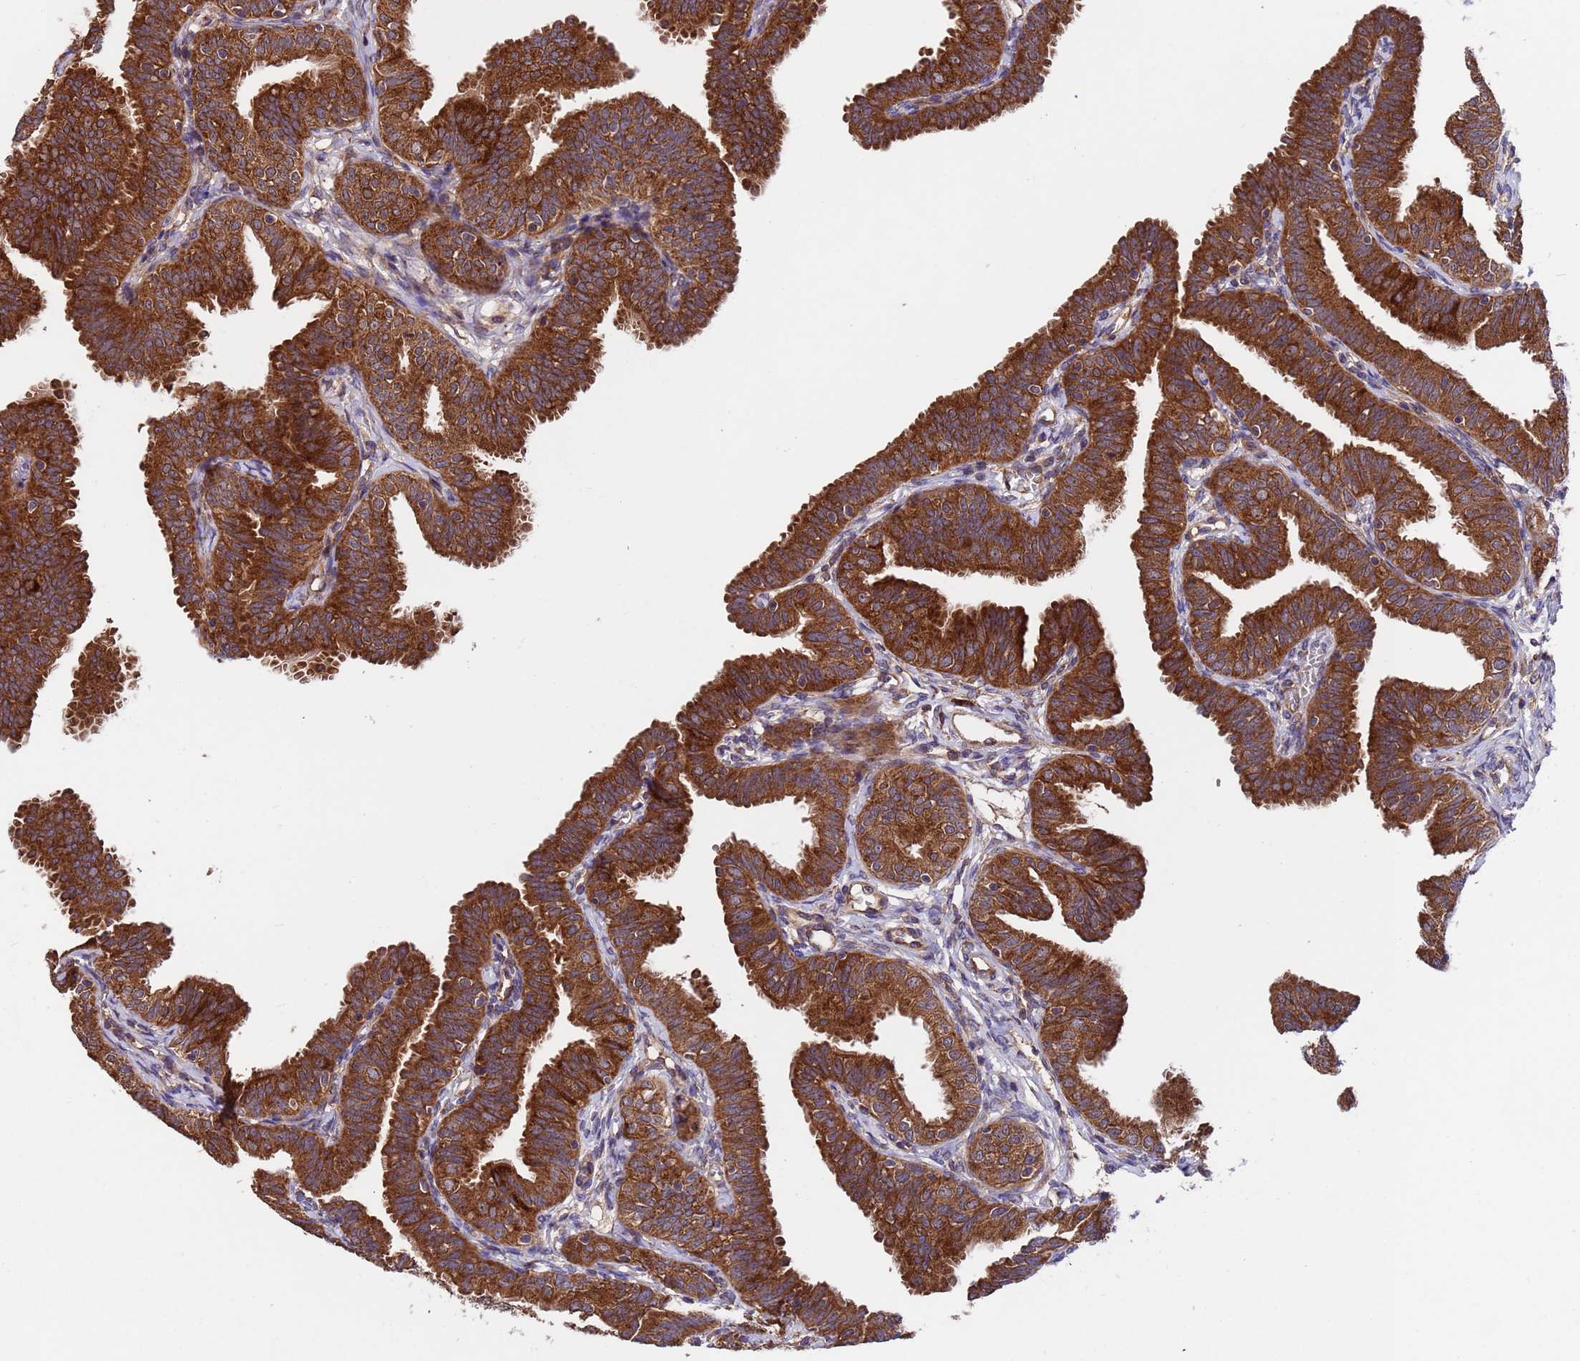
{"staining": {"intensity": "strong", "quantity": ">75%", "location": "cytoplasmic/membranous"}, "tissue": "fallopian tube", "cell_type": "Glandular cells", "image_type": "normal", "snomed": [{"axis": "morphology", "description": "Normal tissue, NOS"}, {"axis": "topography", "description": "Fallopian tube"}], "caption": "Immunohistochemistry (IHC) (DAB) staining of benign fallopian tube reveals strong cytoplasmic/membranous protein staining in approximately >75% of glandular cells.", "gene": "TSR3", "patient": {"sex": "female", "age": 35}}